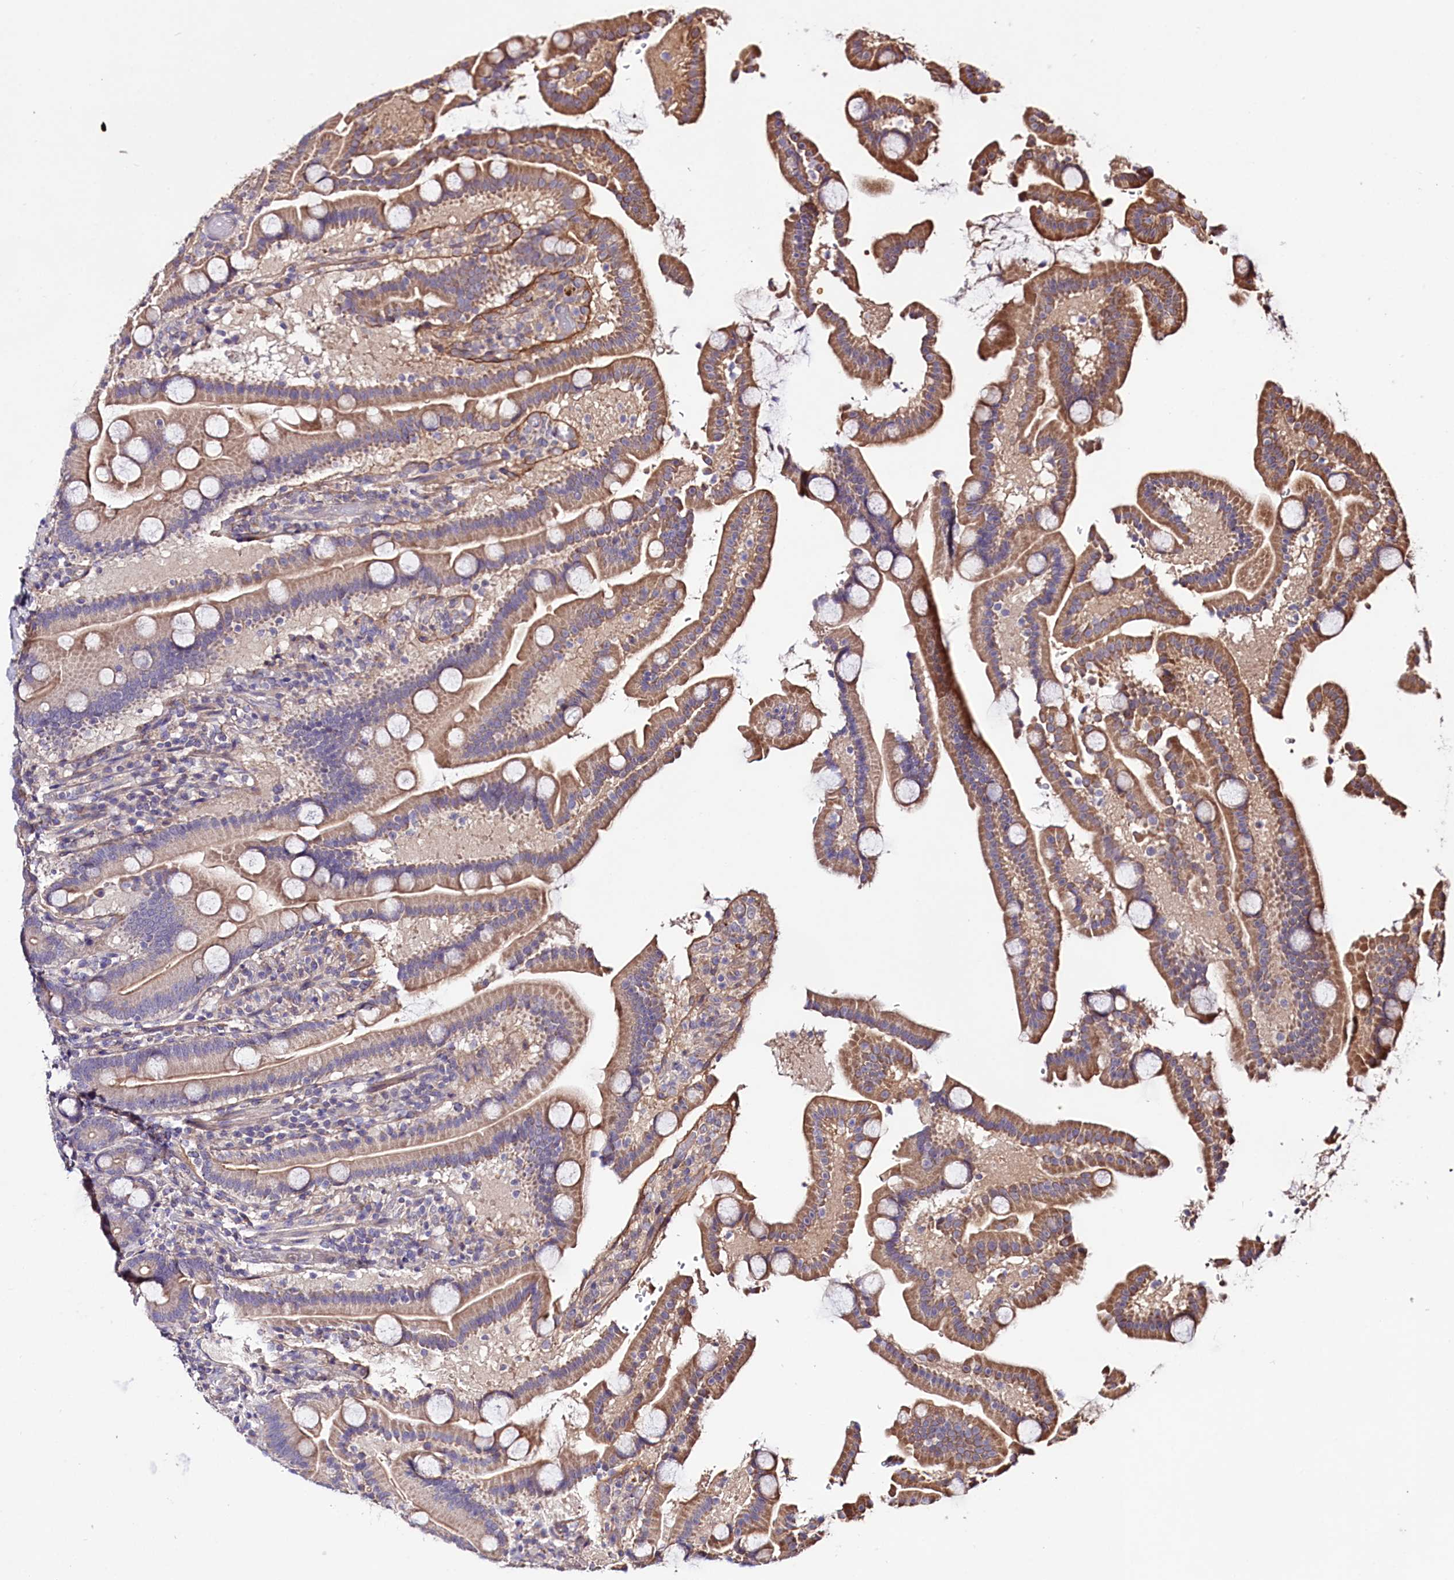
{"staining": {"intensity": "moderate", "quantity": ">75%", "location": "cytoplasmic/membranous"}, "tissue": "duodenum", "cell_type": "Glandular cells", "image_type": "normal", "snomed": [{"axis": "morphology", "description": "Normal tissue, NOS"}, {"axis": "topography", "description": "Duodenum"}], "caption": "Moderate cytoplasmic/membranous staining is present in about >75% of glandular cells in benign duodenum. The protein is shown in brown color, while the nuclei are stained blue.", "gene": "TNPO3", "patient": {"sex": "male", "age": 55}}